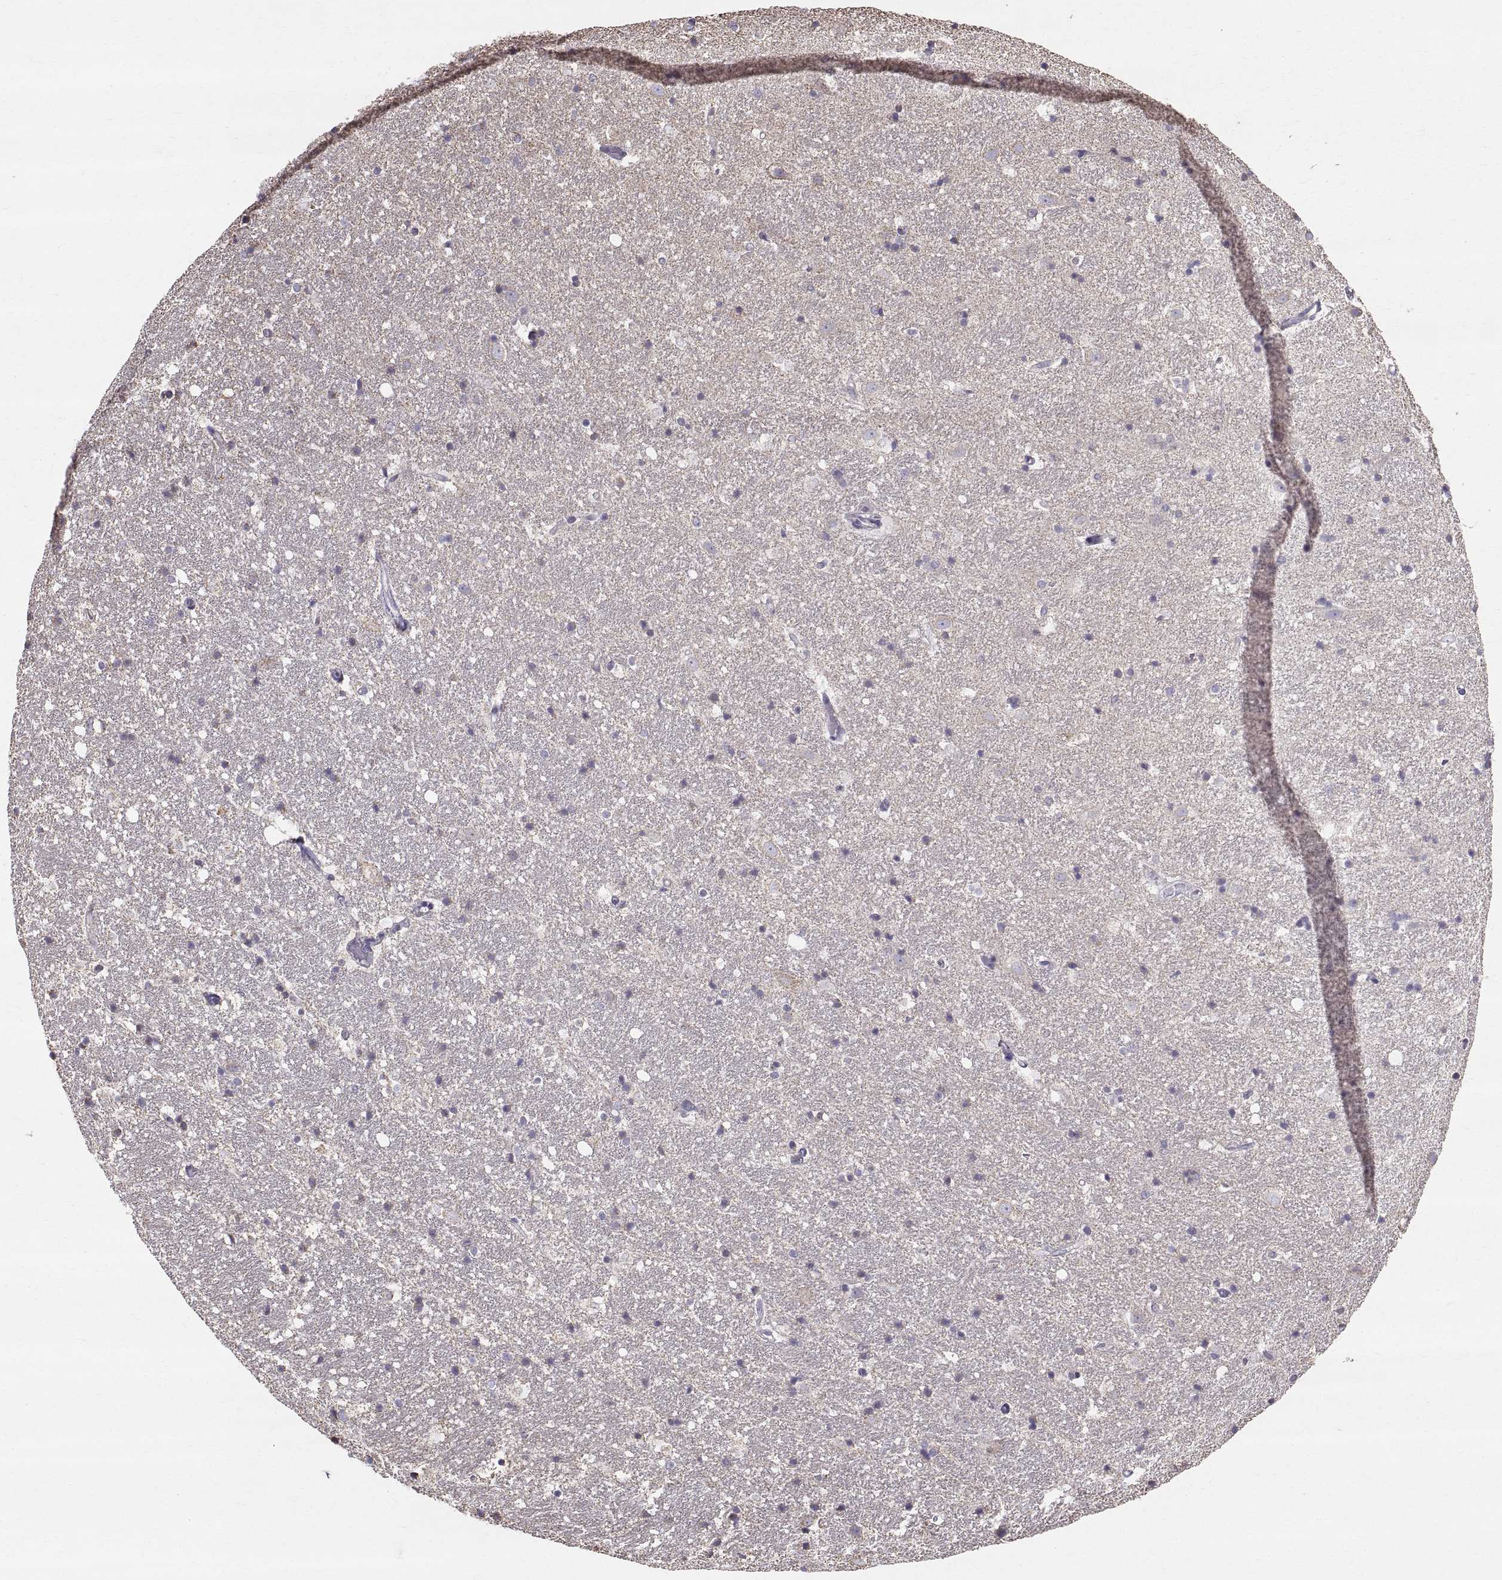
{"staining": {"intensity": "negative", "quantity": "none", "location": "none"}, "tissue": "hippocampus", "cell_type": "Glial cells", "image_type": "normal", "snomed": [{"axis": "morphology", "description": "Normal tissue, NOS"}, {"axis": "topography", "description": "Hippocampus"}], "caption": "High power microscopy micrograph of an immunohistochemistry (IHC) photomicrograph of normal hippocampus, revealing no significant staining in glial cells.", "gene": "STMND1", "patient": {"sex": "male", "age": 49}}